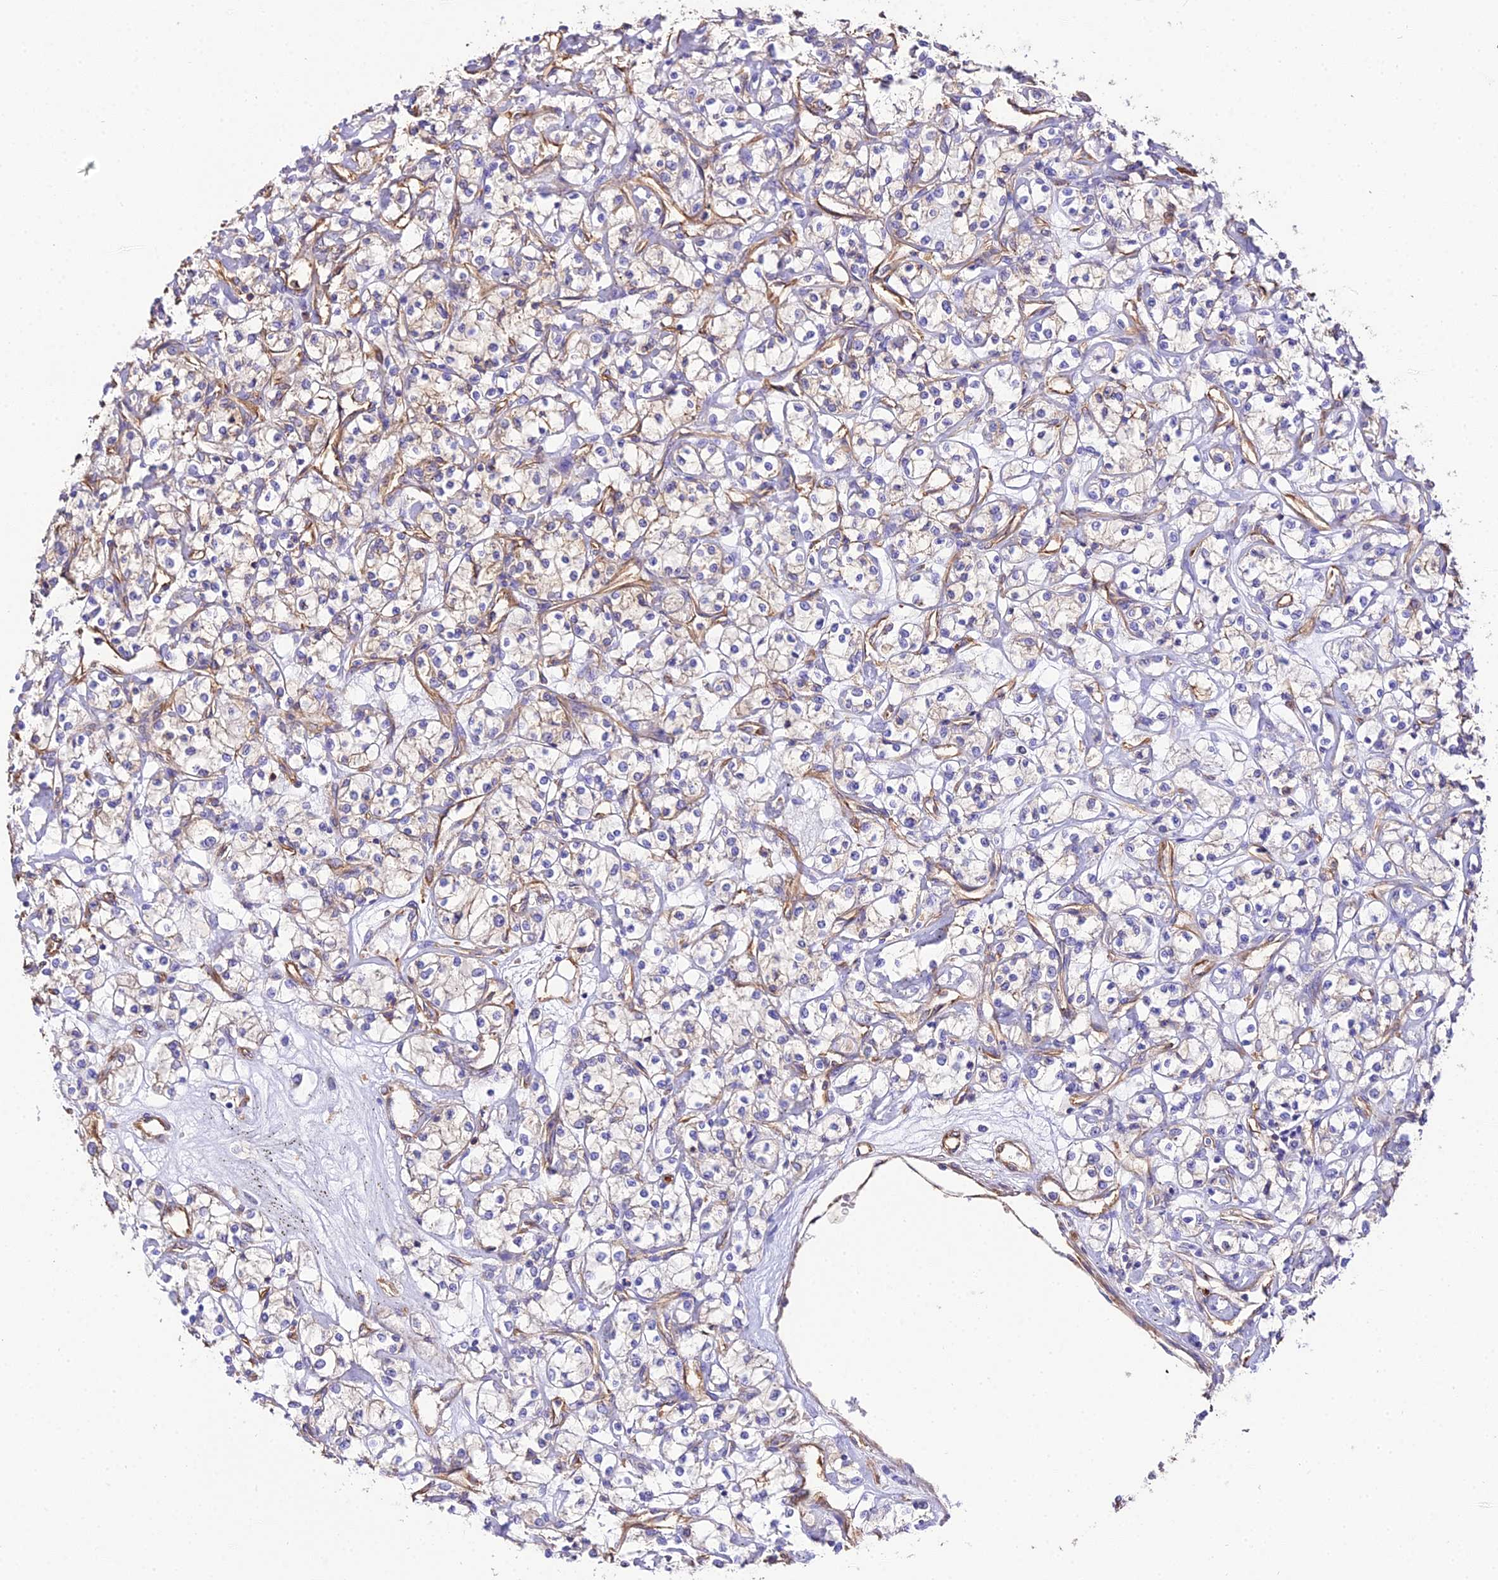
{"staining": {"intensity": "weak", "quantity": "25%-75%", "location": "cytoplasmic/membranous"}, "tissue": "renal cancer", "cell_type": "Tumor cells", "image_type": "cancer", "snomed": [{"axis": "morphology", "description": "Adenocarcinoma, NOS"}, {"axis": "topography", "description": "Kidney"}], "caption": "Immunohistochemistry (IHC) (DAB (3,3'-diaminobenzidine)) staining of human renal cancer demonstrates weak cytoplasmic/membranous protein staining in about 25%-75% of tumor cells. (Brightfield microscopy of DAB IHC at high magnification).", "gene": "TUBA3D", "patient": {"sex": "female", "age": 59}}